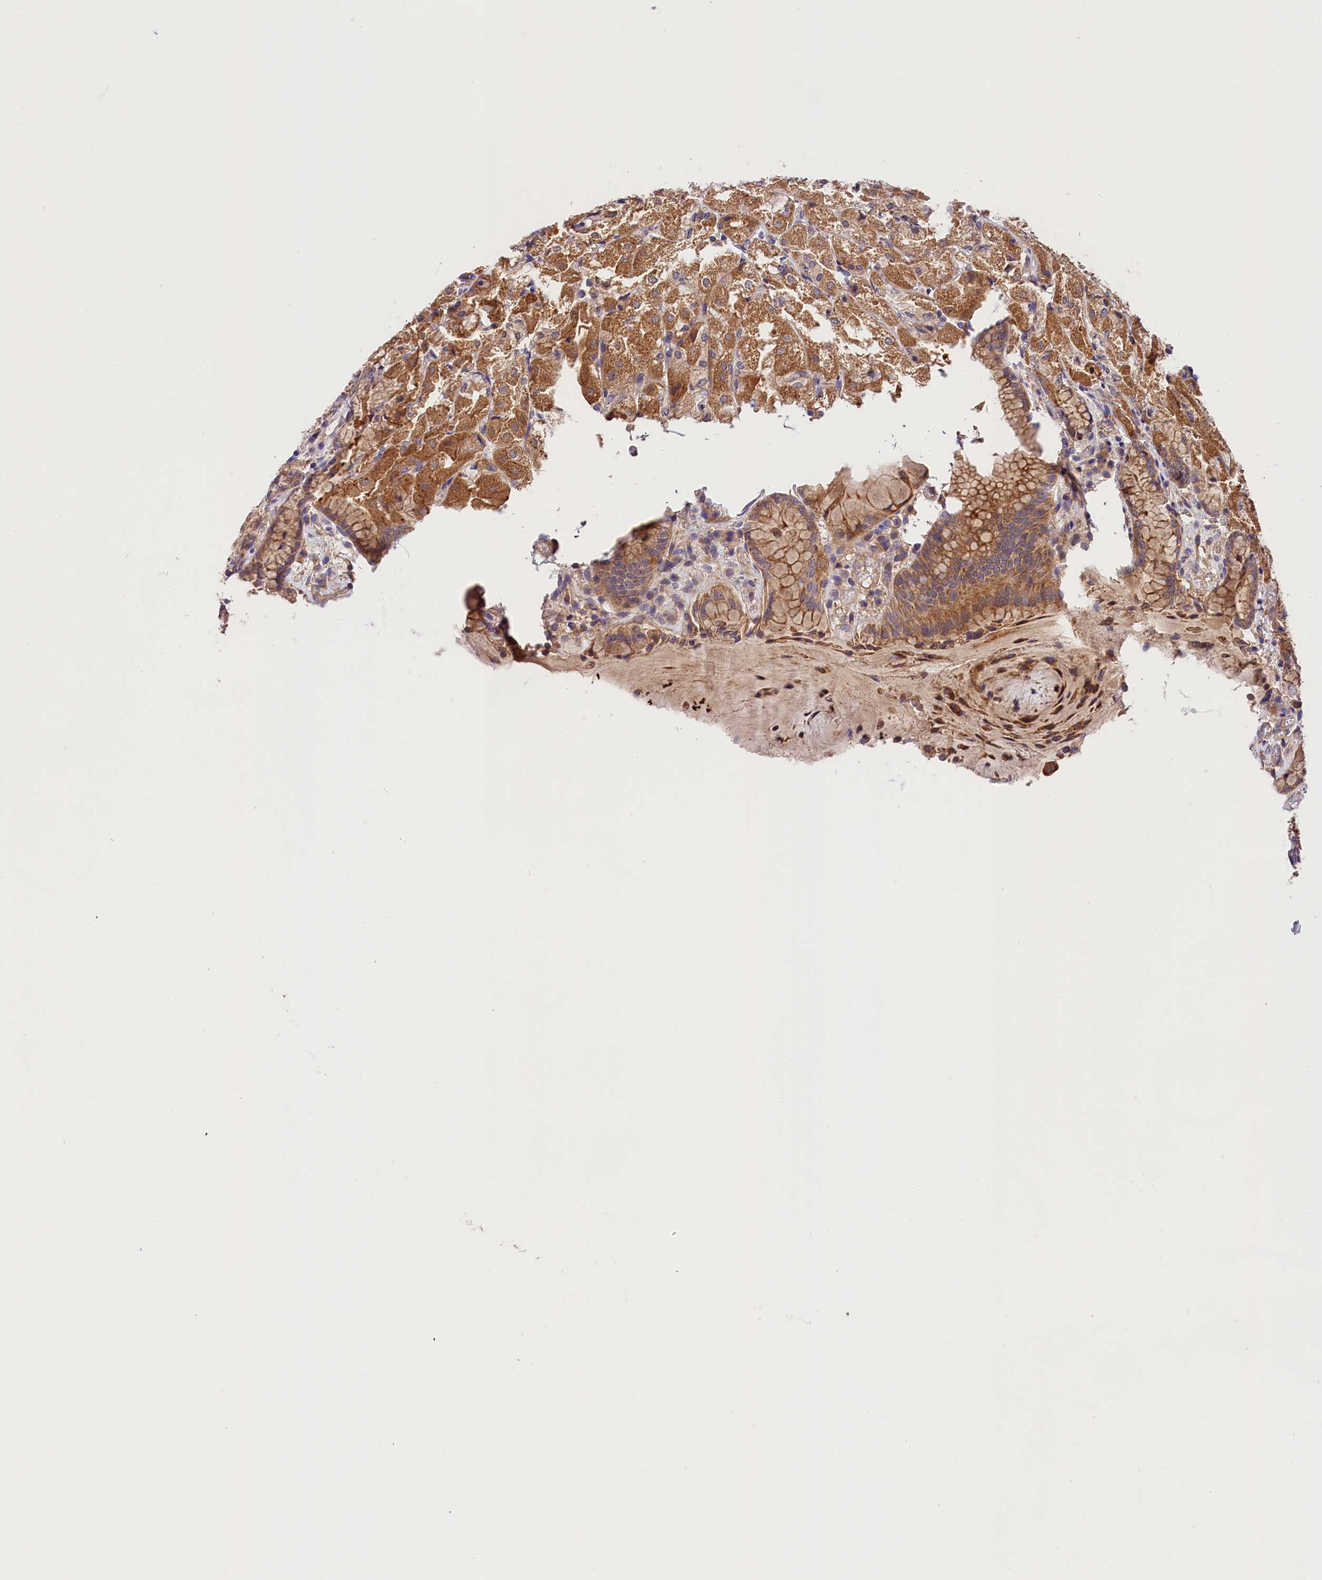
{"staining": {"intensity": "moderate", "quantity": ">75%", "location": "cytoplasmic/membranous"}, "tissue": "stomach", "cell_type": "Glandular cells", "image_type": "normal", "snomed": [{"axis": "morphology", "description": "Normal tissue, NOS"}, {"axis": "topography", "description": "Stomach, upper"}], "caption": "An immunohistochemistry image of unremarkable tissue is shown. Protein staining in brown shows moderate cytoplasmic/membranous positivity in stomach within glandular cells. The staining was performed using DAB to visualize the protein expression in brown, while the nuclei were stained in blue with hematoxylin (Magnification: 20x).", "gene": "SPG11", "patient": {"sex": "male", "age": 72}}